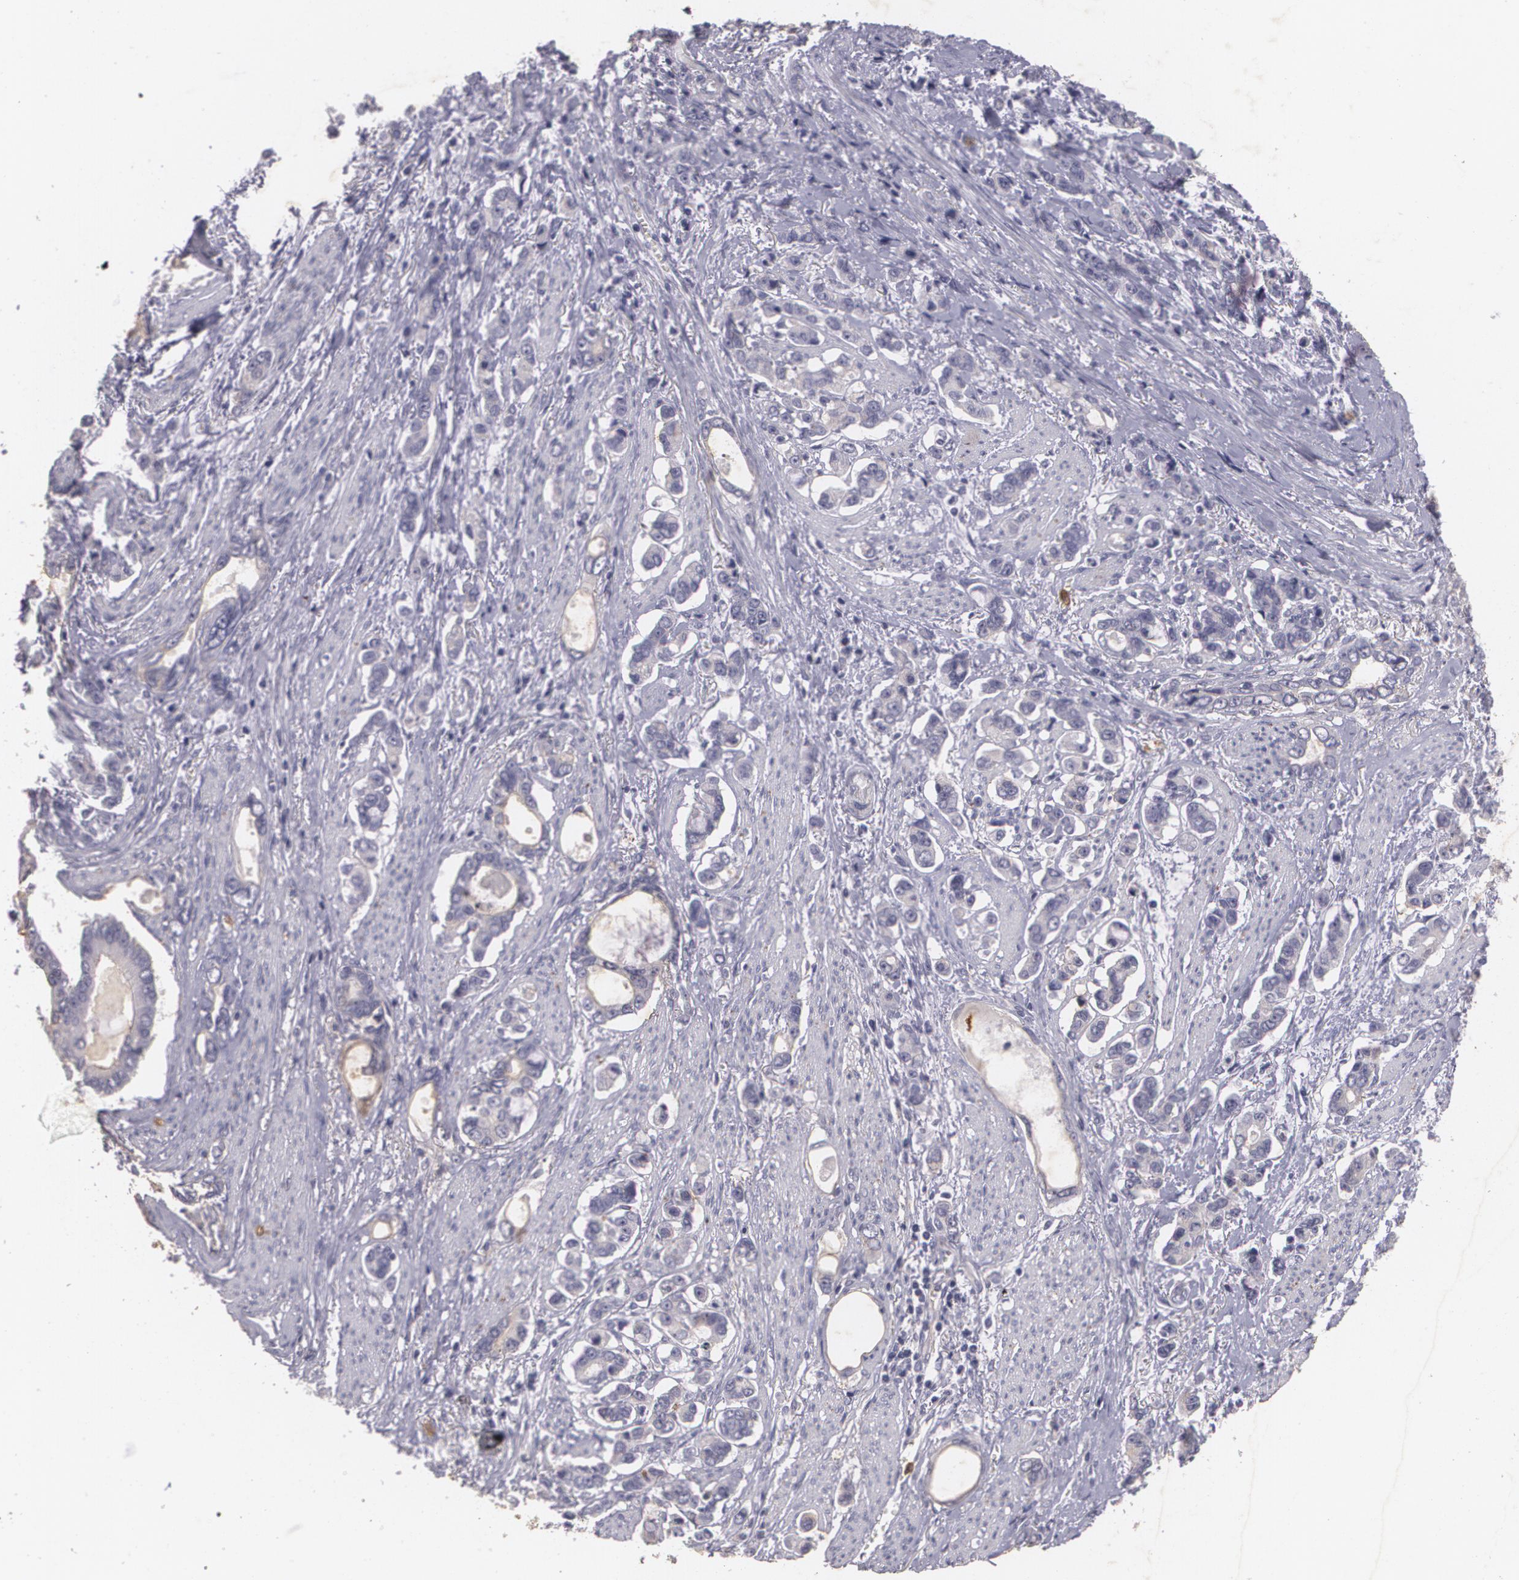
{"staining": {"intensity": "negative", "quantity": "none", "location": "none"}, "tissue": "stomach cancer", "cell_type": "Tumor cells", "image_type": "cancer", "snomed": [{"axis": "morphology", "description": "Adenocarcinoma, NOS"}, {"axis": "topography", "description": "Stomach"}], "caption": "Tumor cells show no significant expression in adenocarcinoma (stomach).", "gene": "KCNA4", "patient": {"sex": "male", "age": 78}}